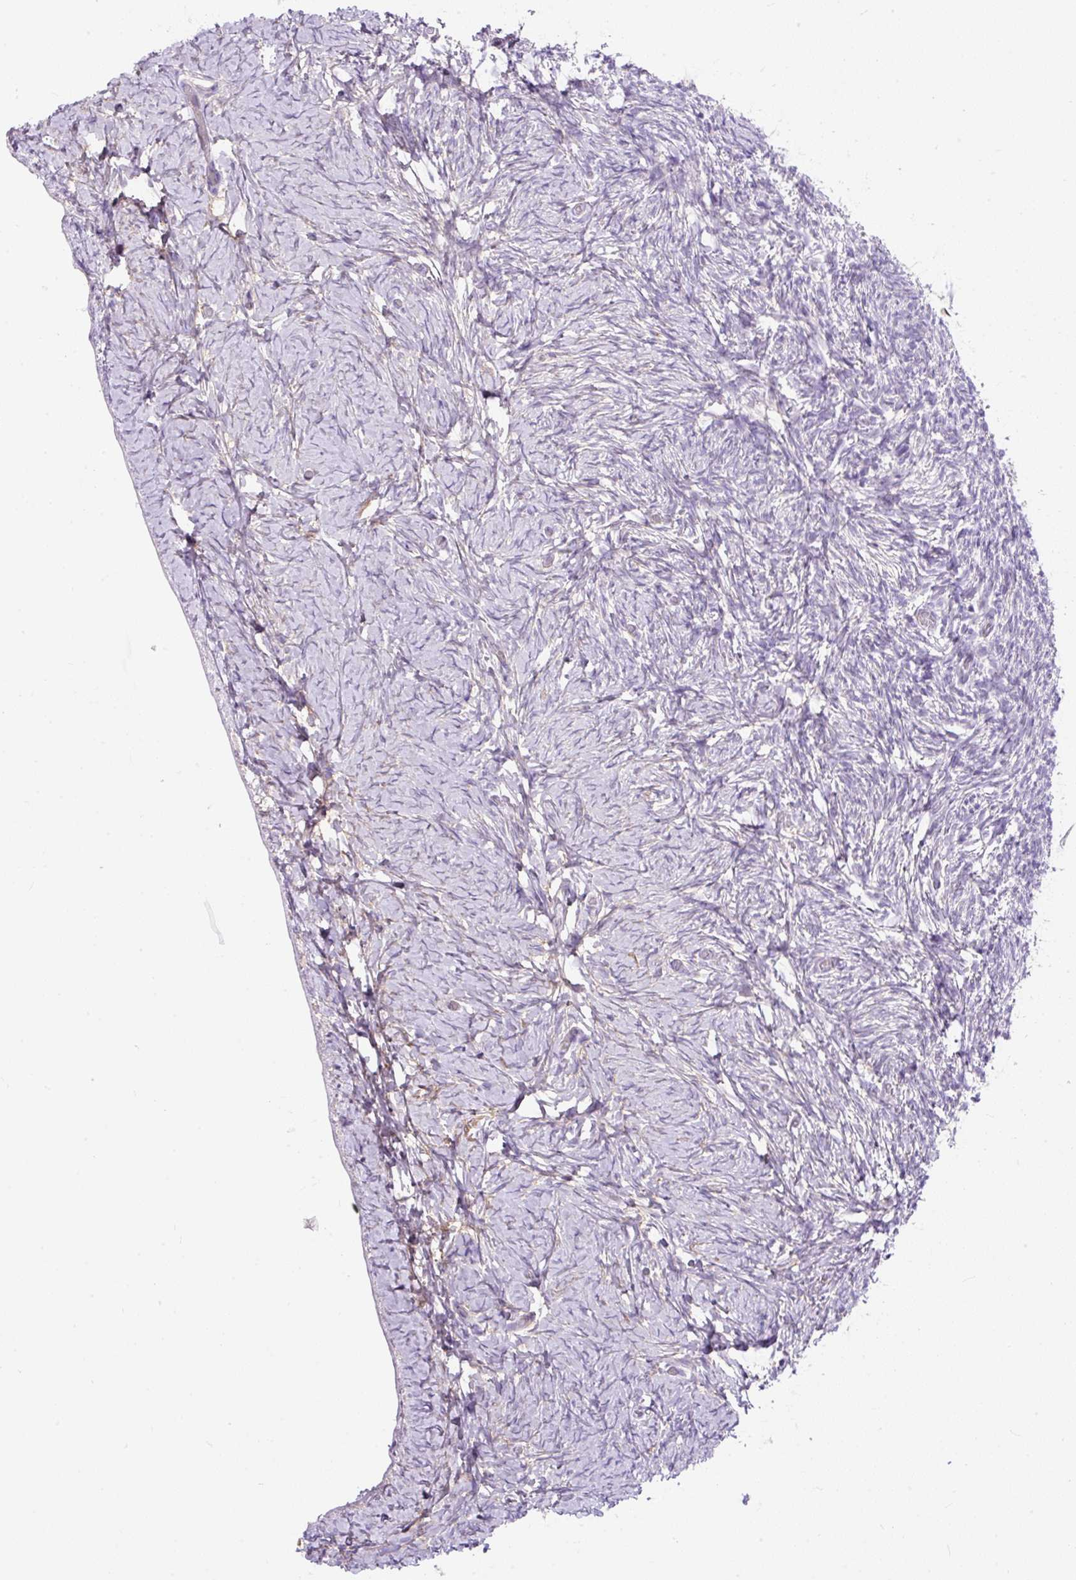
{"staining": {"intensity": "negative", "quantity": "none", "location": "none"}, "tissue": "ovary", "cell_type": "Follicle cells", "image_type": "normal", "snomed": [{"axis": "morphology", "description": "Normal tissue, NOS"}, {"axis": "topography", "description": "Ovary"}], "caption": "IHC micrograph of unremarkable ovary: human ovary stained with DAB shows no significant protein staining in follicle cells.", "gene": "SUSD5", "patient": {"sex": "female", "age": 39}}